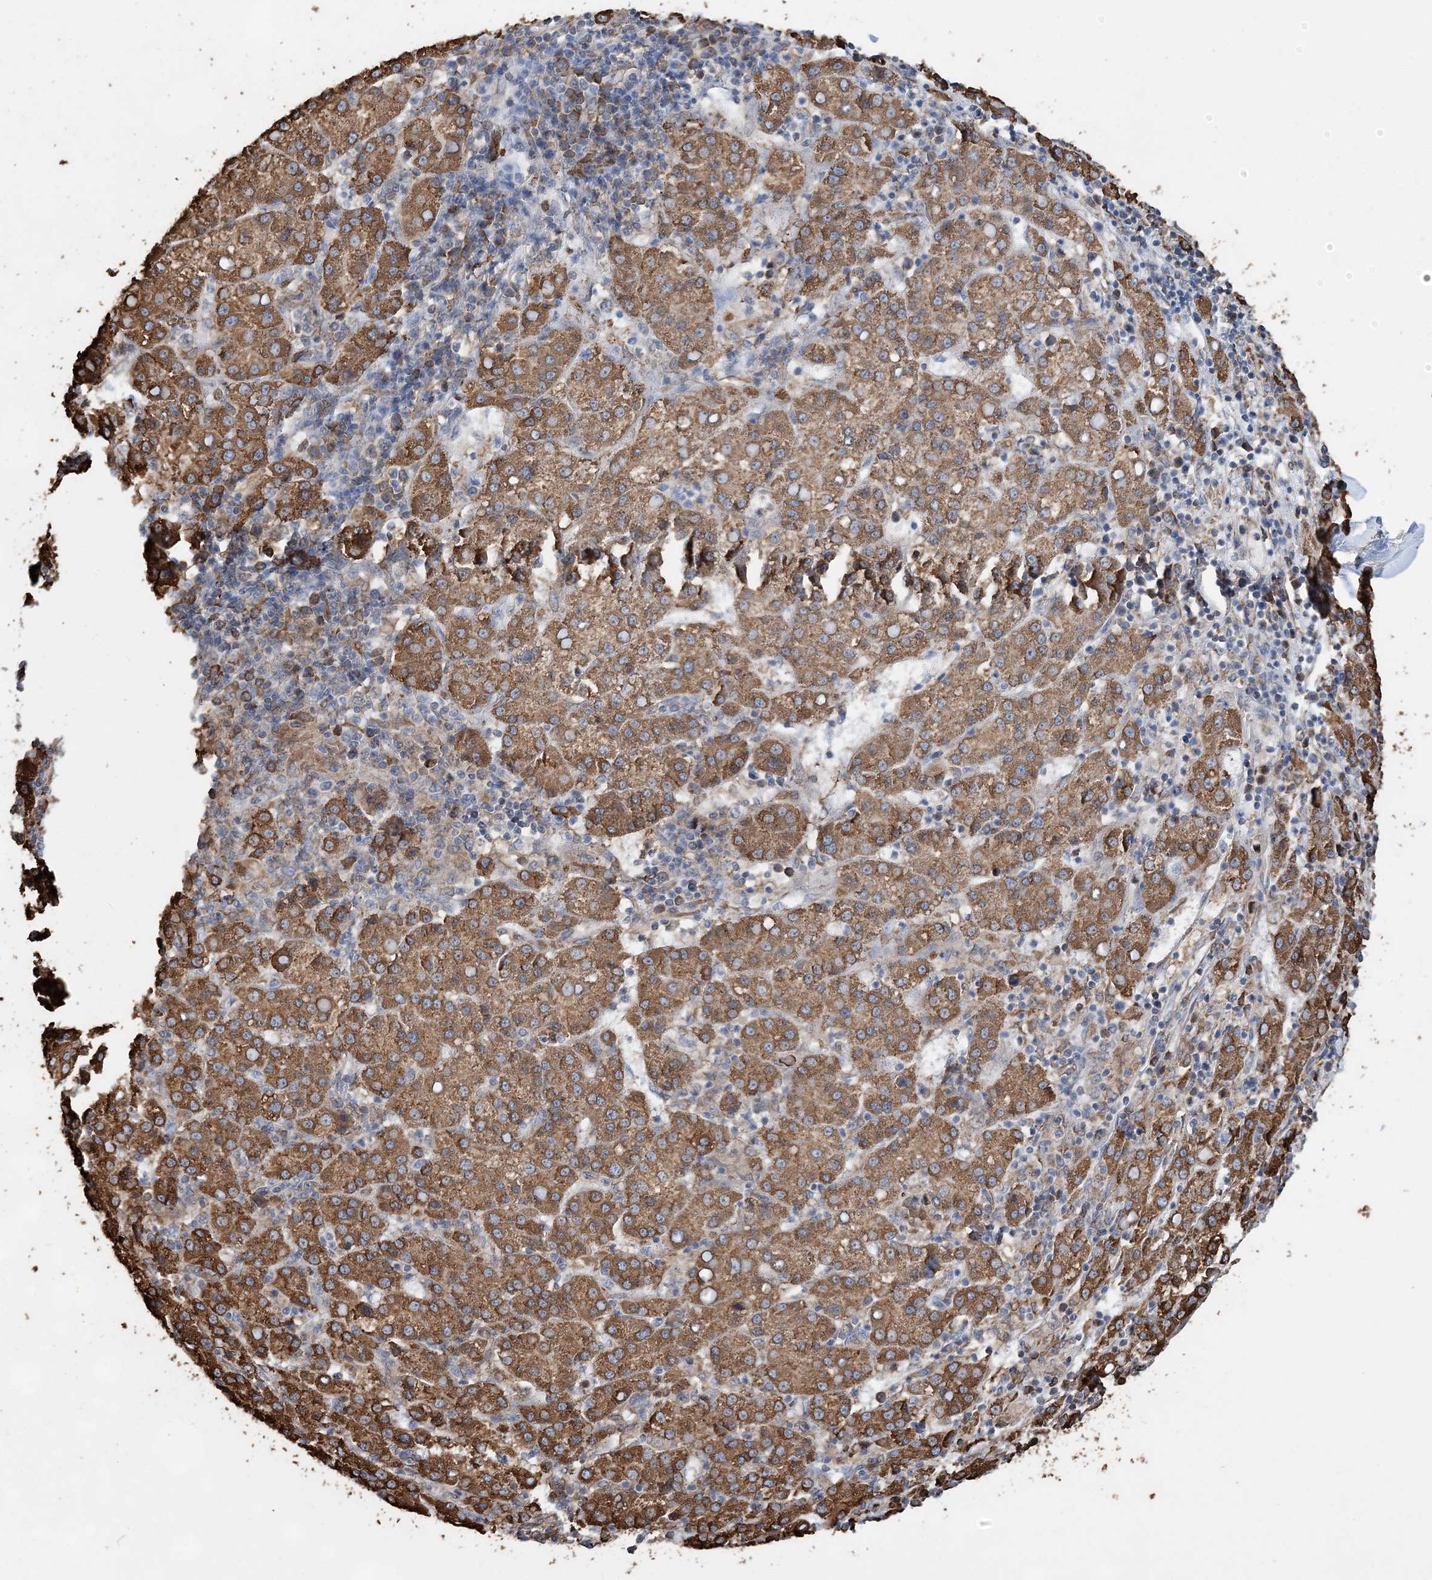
{"staining": {"intensity": "moderate", "quantity": ">75%", "location": "cytoplasmic/membranous"}, "tissue": "liver cancer", "cell_type": "Tumor cells", "image_type": "cancer", "snomed": [{"axis": "morphology", "description": "Carcinoma, Hepatocellular, NOS"}, {"axis": "topography", "description": "Liver"}], "caption": "The photomicrograph shows a brown stain indicating the presence of a protein in the cytoplasmic/membranous of tumor cells in liver cancer.", "gene": "WDR12", "patient": {"sex": "female", "age": 58}}